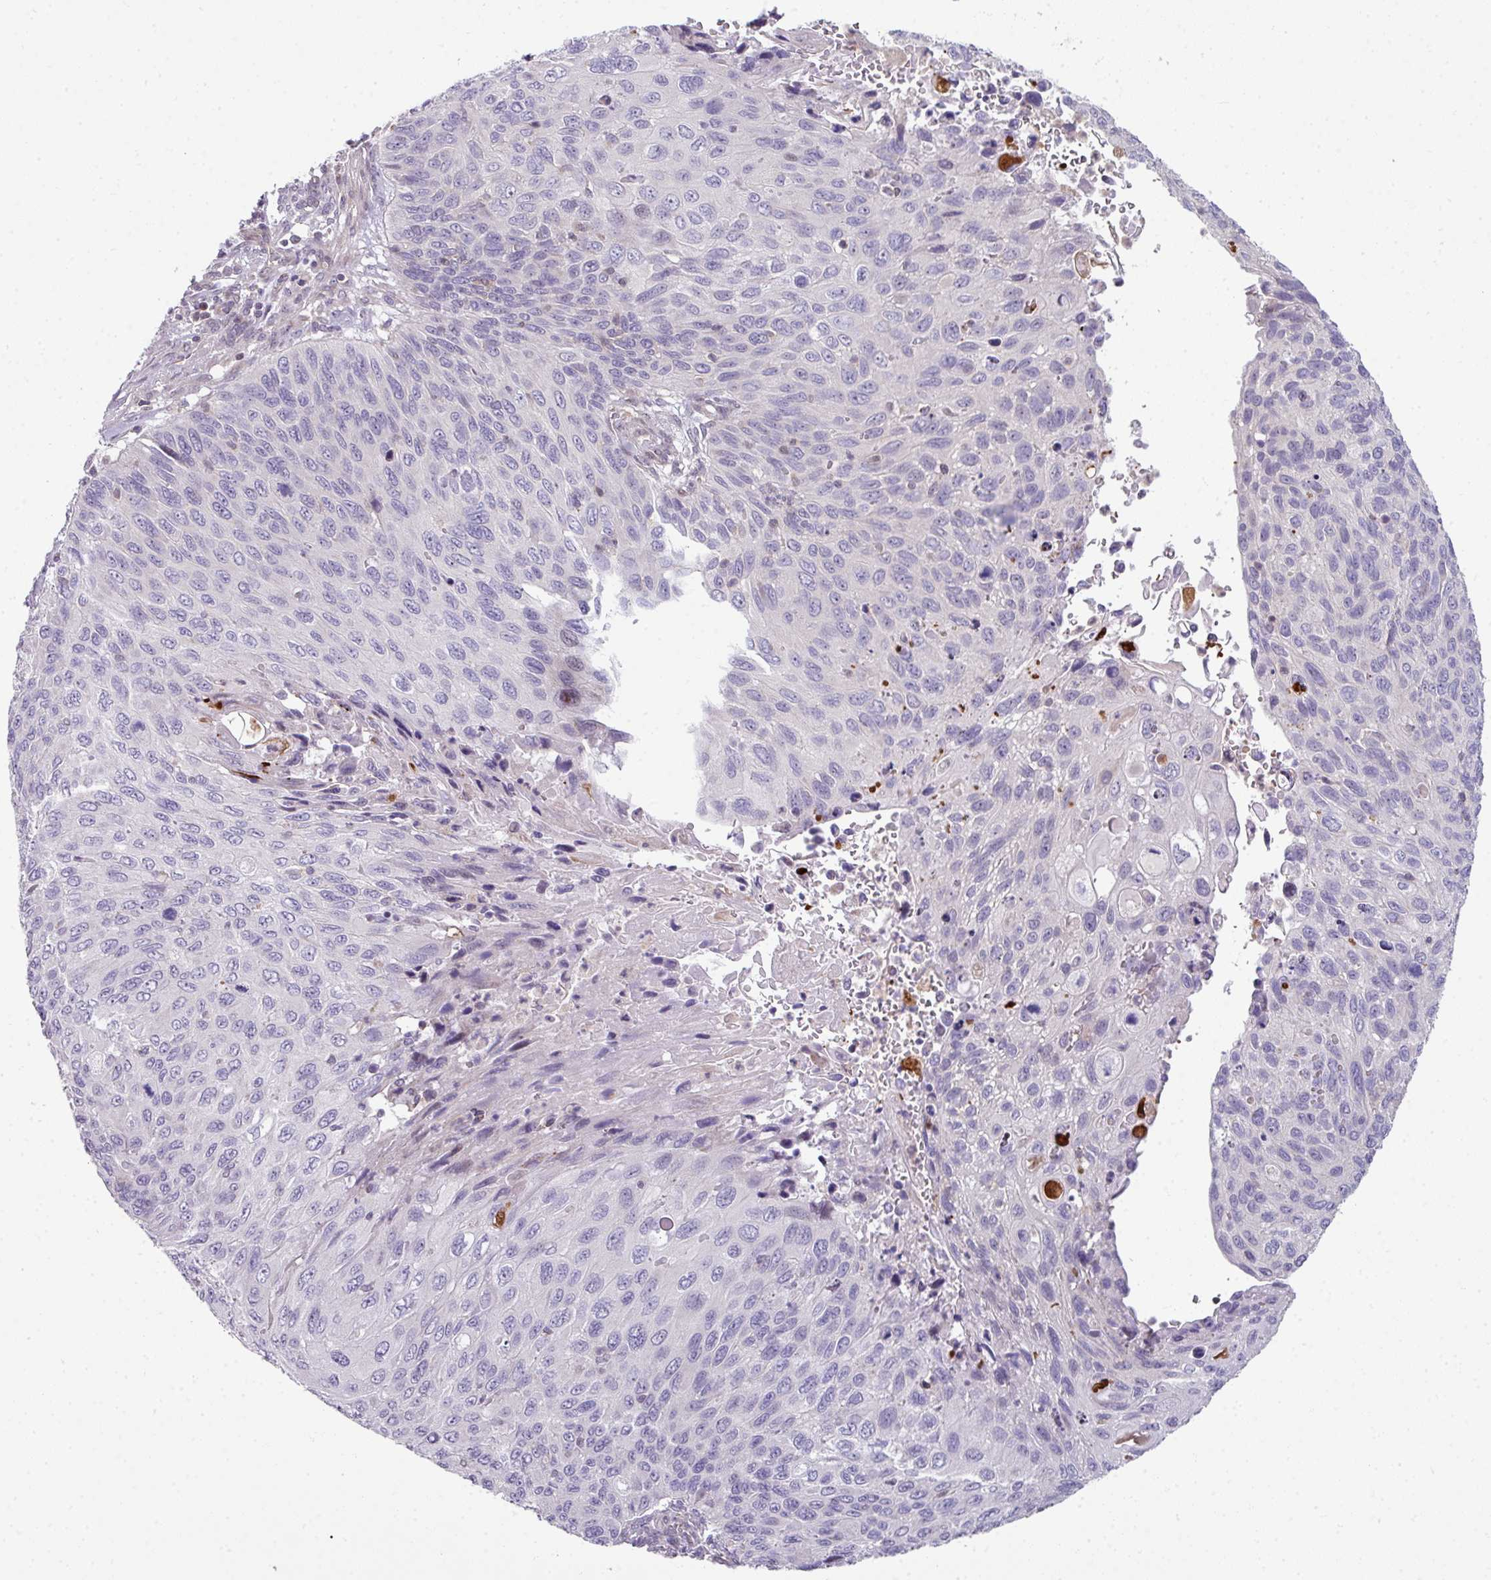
{"staining": {"intensity": "negative", "quantity": "none", "location": "none"}, "tissue": "cervical cancer", "cell_type": "Tumor cells", "image_type": "cancer", "snomed": [{"axis": "morphology", "description": "Squamous cell carcinoma, NOS"}, {"axis": "topography", "description": "Cervix"}], "caption": "Cervical cancer was stained to show a protein in brown. There is no significant expression in tumor cells.", "gene": "STAT5A", "patient": {"sex": "female", "age": 70}}